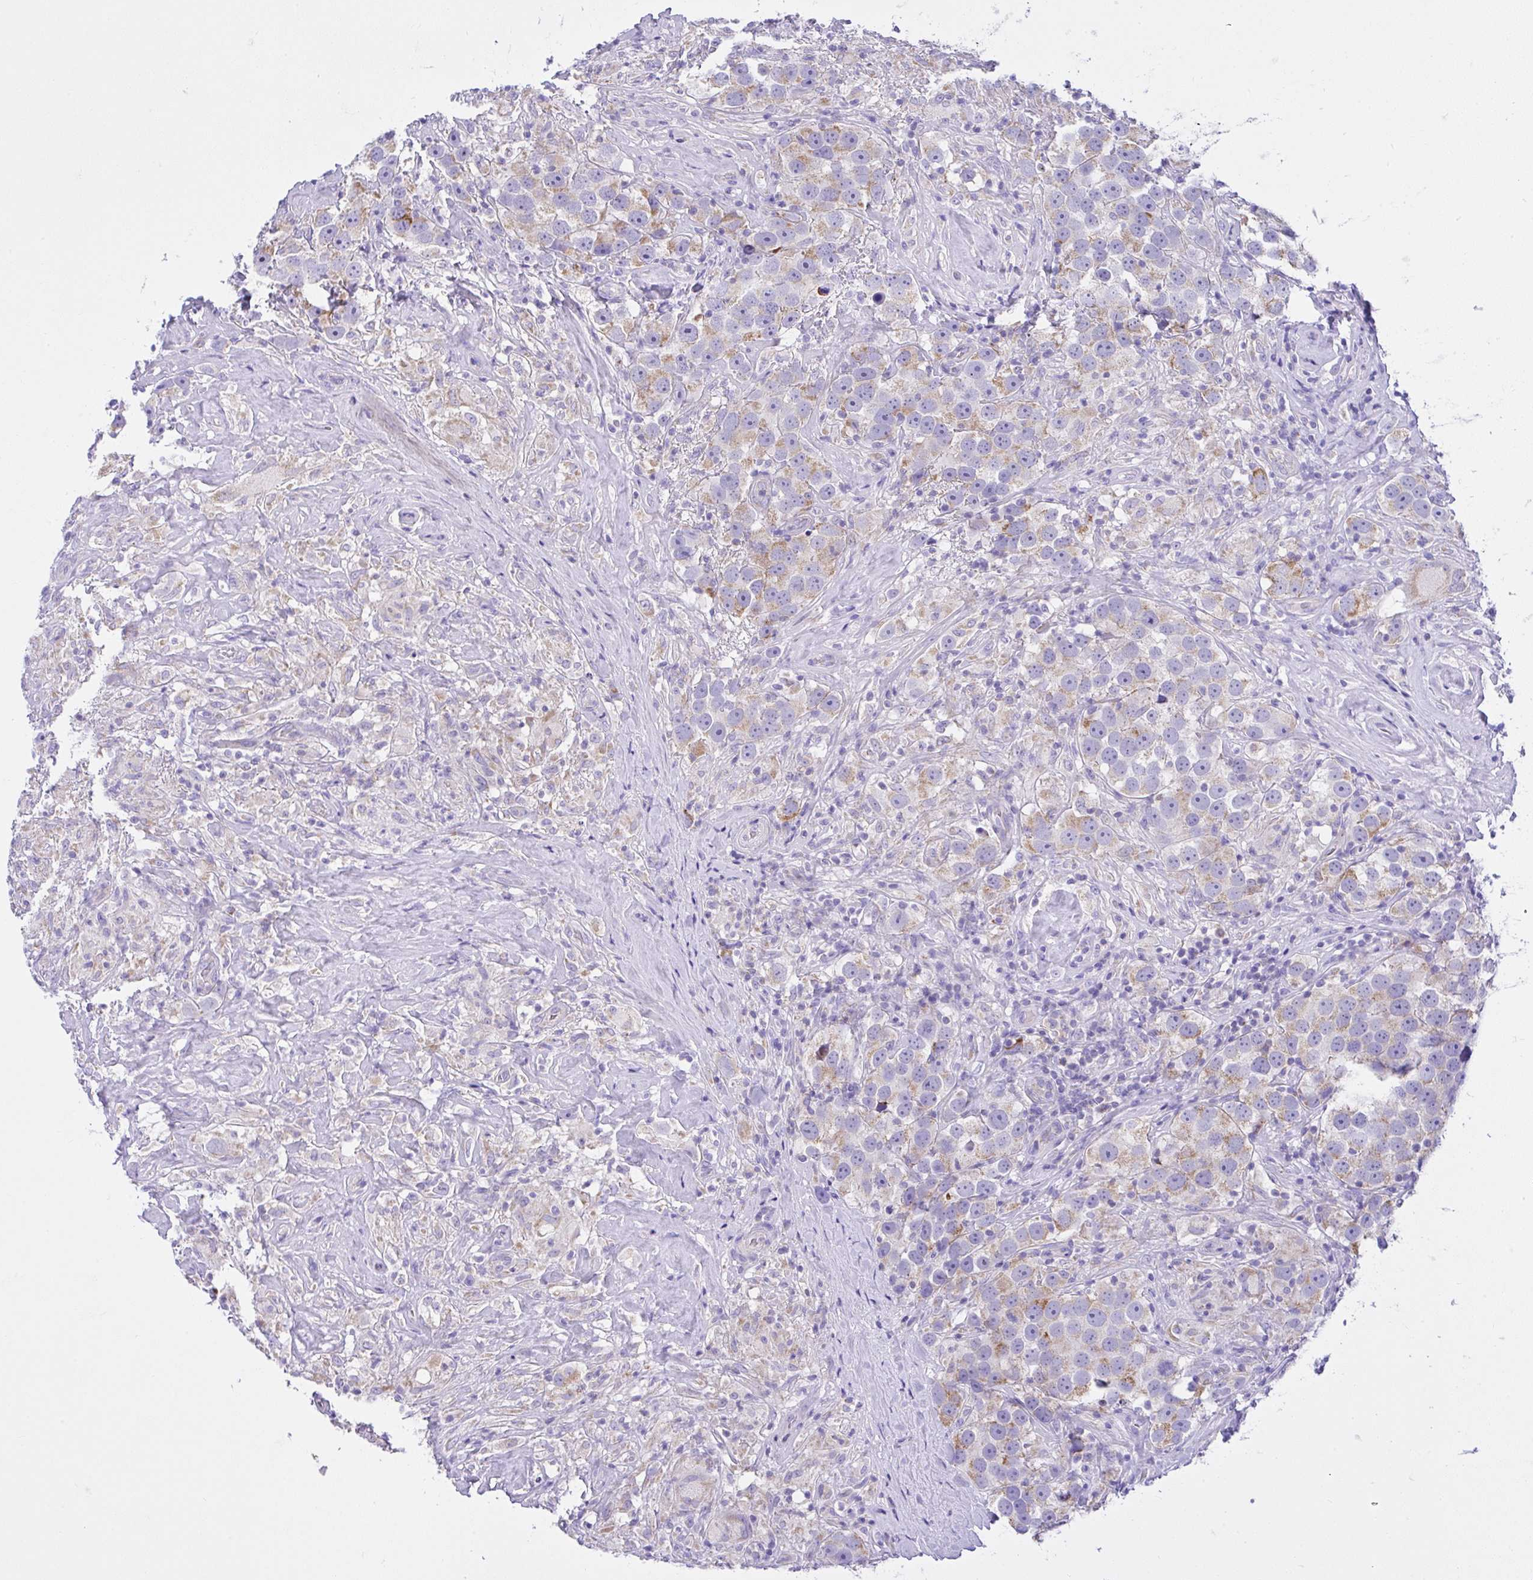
{"staining": {"intensity": "moderate", "quantity": "25%-75%", "location": "cytoplasmic/membranous"}, "tissue": "testis cancer", "cell_type": "Tumor cells", "image_type": "cancer", "snomed": [{"axis": "morphology", "description": "Seminoma, NOS"}, {"axis": "topography", "description": "Testis"}], "caption": "Immunohistochemical staining of human seminoma (testis) shows medium levels of moderate cytoplasmic/membranous staining in about 25%-75% of tumor cells.", "gene": "SLC13A1", "patient": {"sex": "male", "age": 49}}